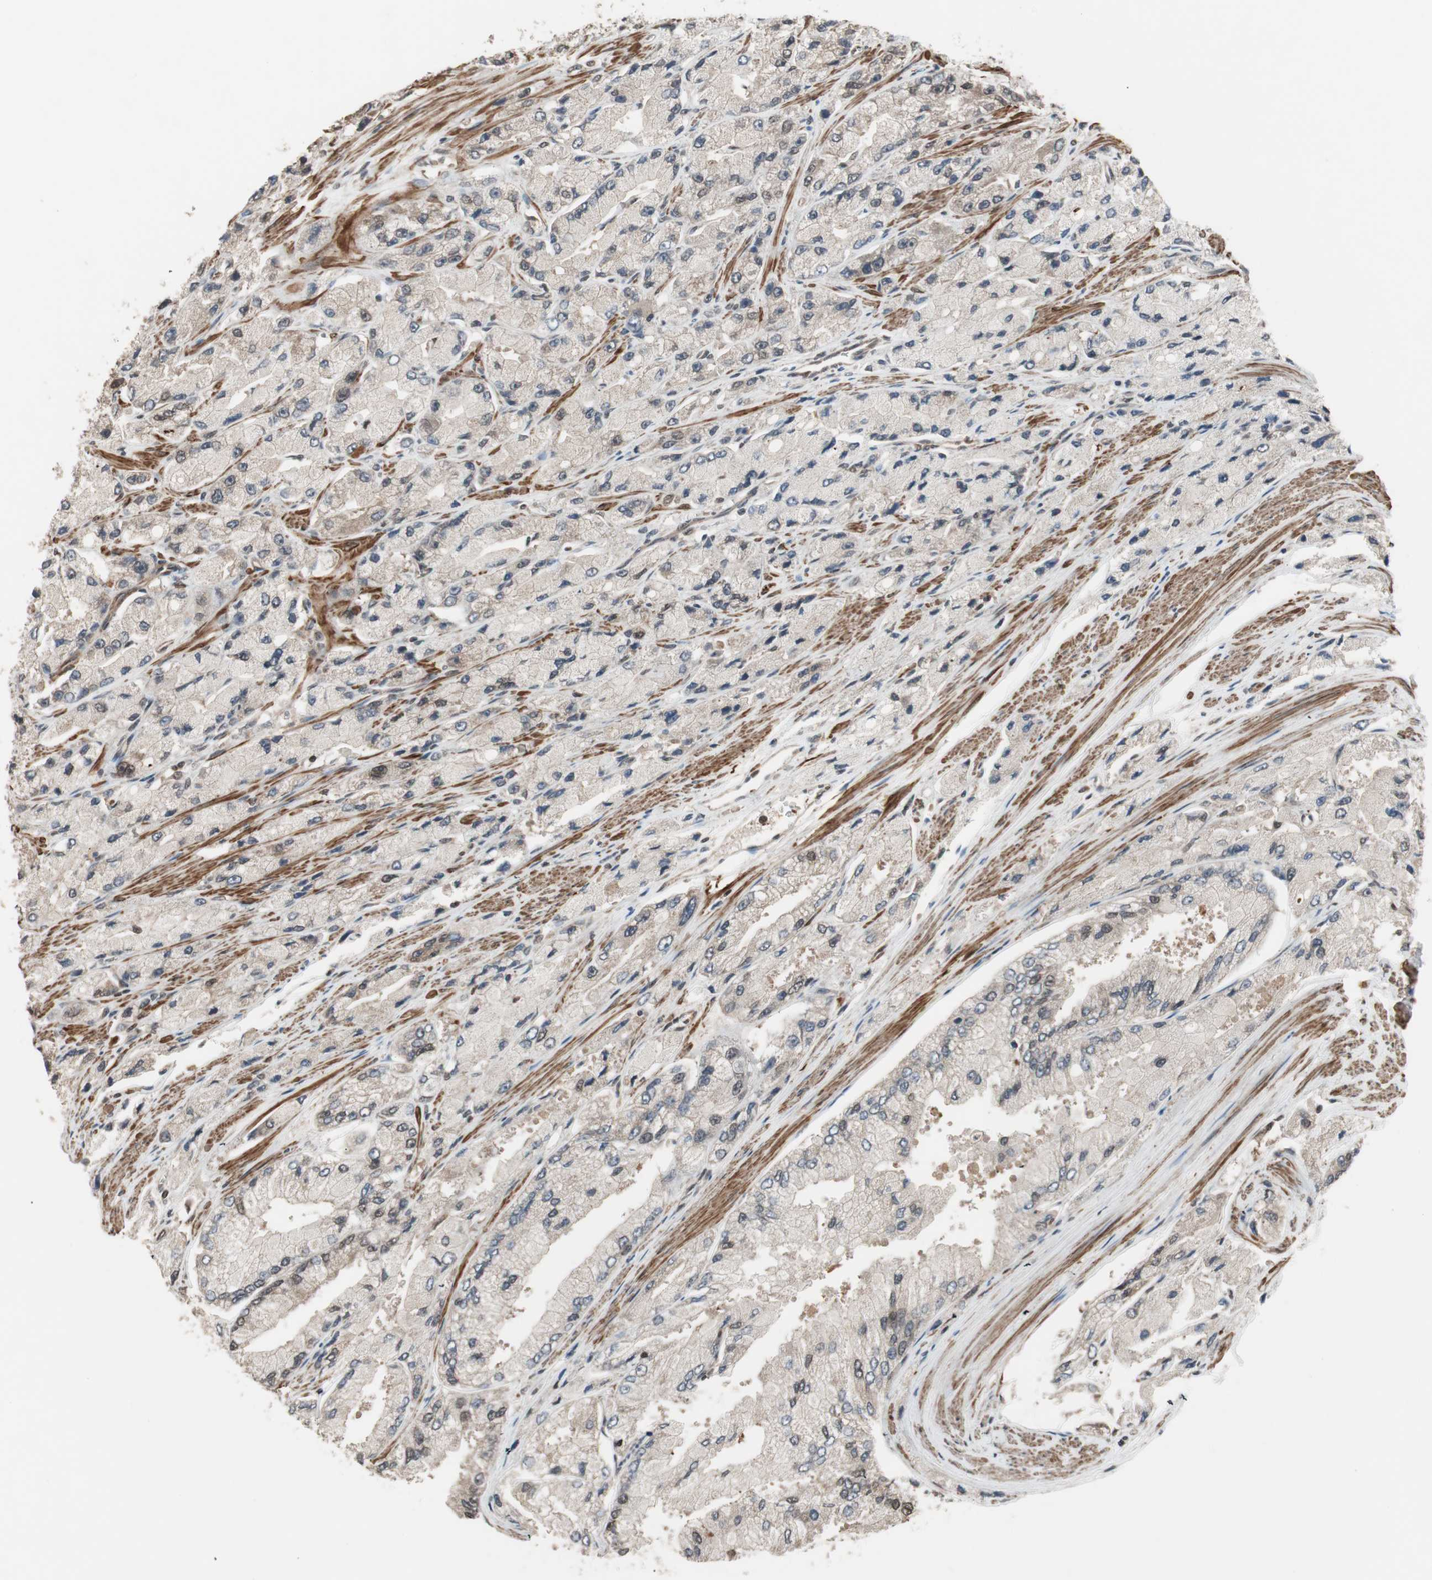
{"staining": {"intensity": "weak", "quantity": "<25%", "location": "cytoplasmic/membranous,nuclear"}, "tissue": "prostate cancer", "cell_type": "Tumor cells", "image_type": "cancer", "snomed": [{"axis": "morphology", "description": "Adenocarcinoma, High grade"}, {"axis": "topography", "description": "Prostate"}], "caption": "Immunohistochemistry (IHC) histopathology image of adenocarcinoma (high-grade) (prostate) stained for a protein (brown), which shows no expression in tumor cells.", "gene": "DRAP1", "patient": {"sex": "male", "age": 58}}